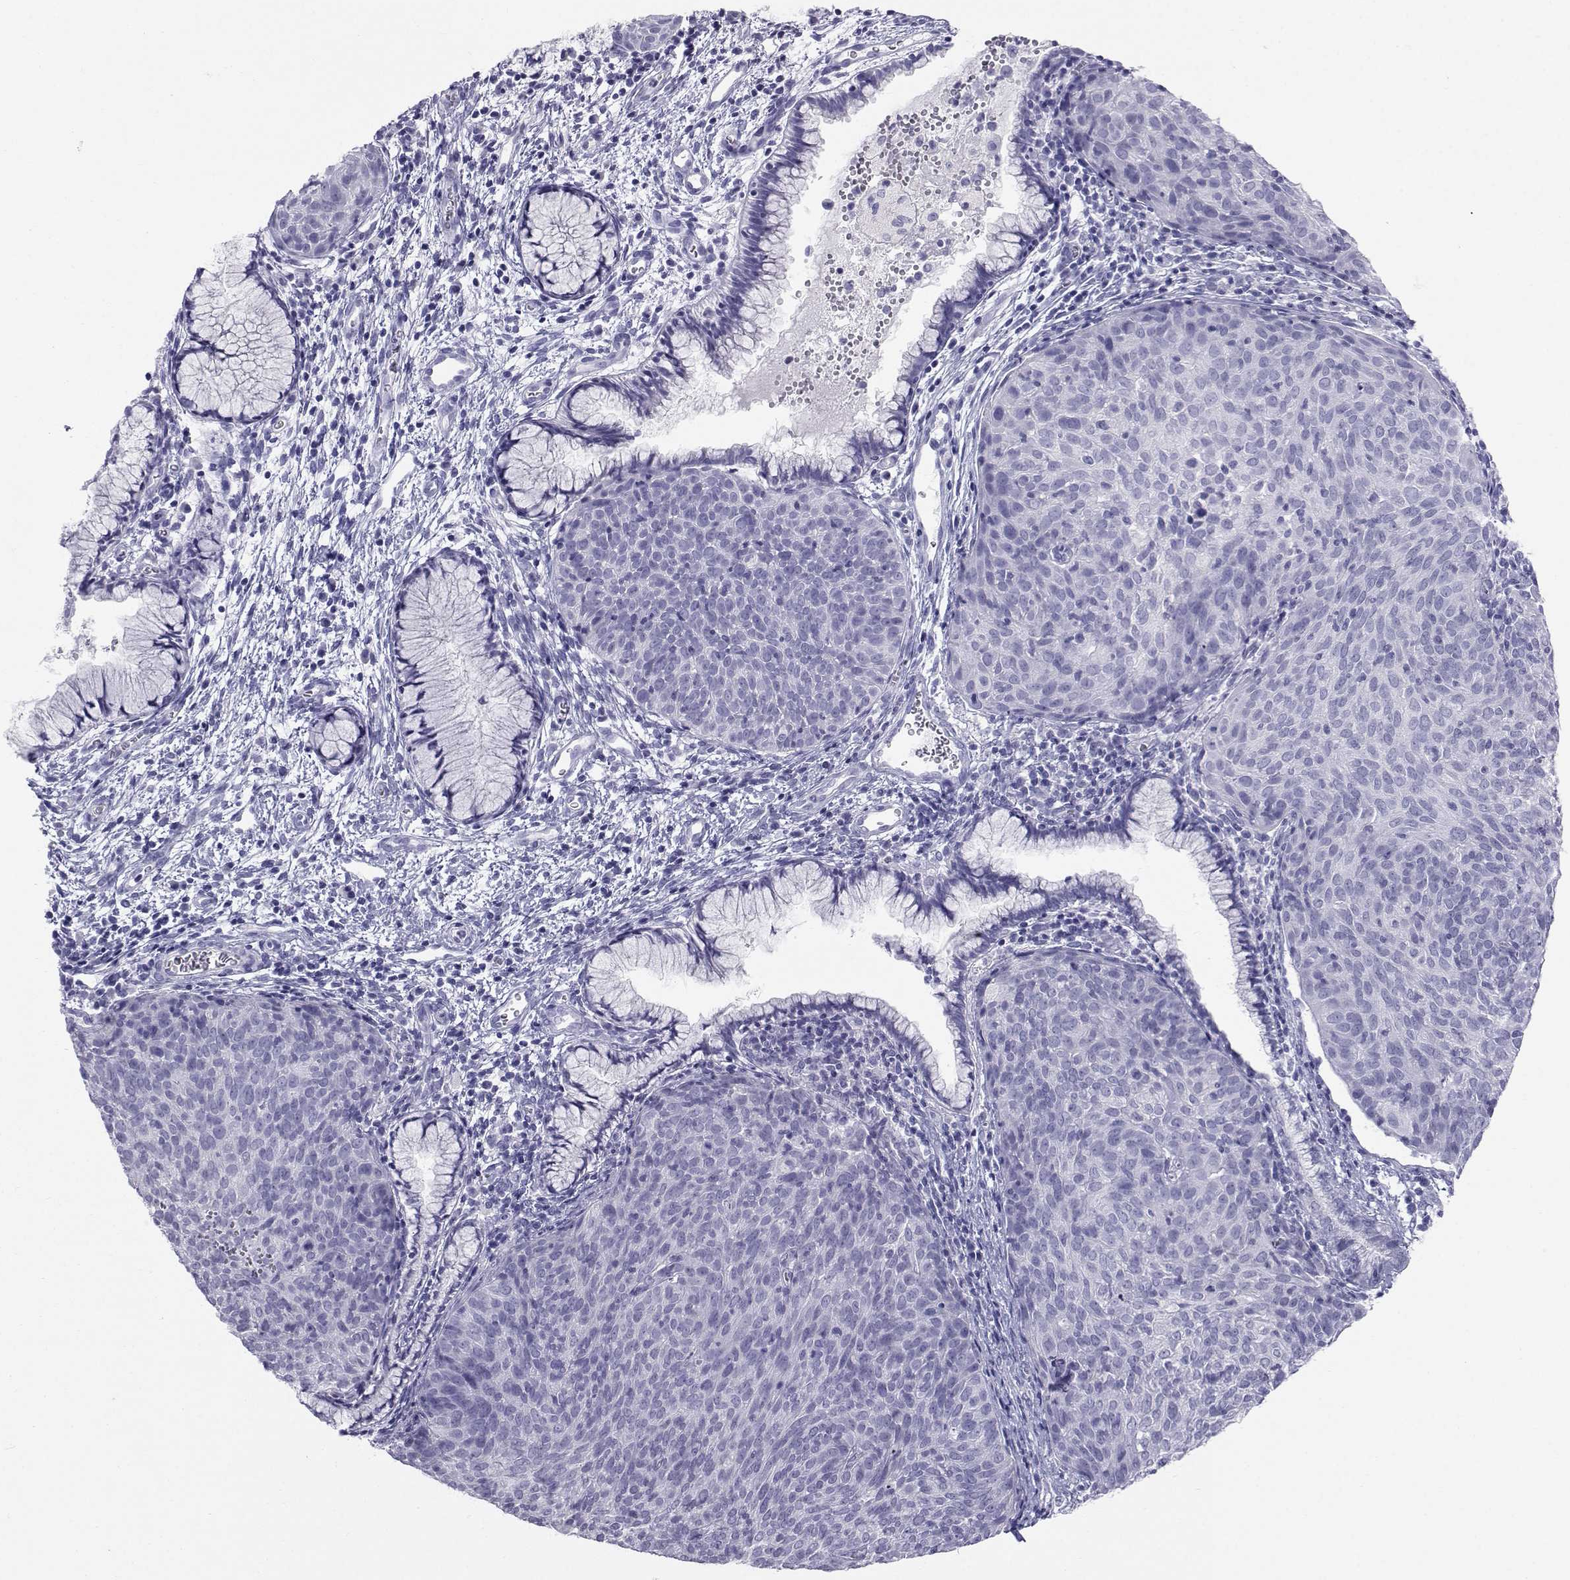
{"staining": {"intensity": "negative", "quantity": "none", "location": "none"}, "tissue": "cervical cancer", "cell_type": "Tumor cells", "image_type": "cancer", "snomed": [{"axis": "morphology", "description": "Squamous cell carcinoma, NOS"}, {"axis": "topography", "description": "Cervix"}], "caption": "The micrograph exhibits no staining of tumor cells in squamous cell carcinoma (cervical). Nuclei are stained in blue.", "gene": "SLC6A3", "patient": {"sex": "female", "age": 39}}